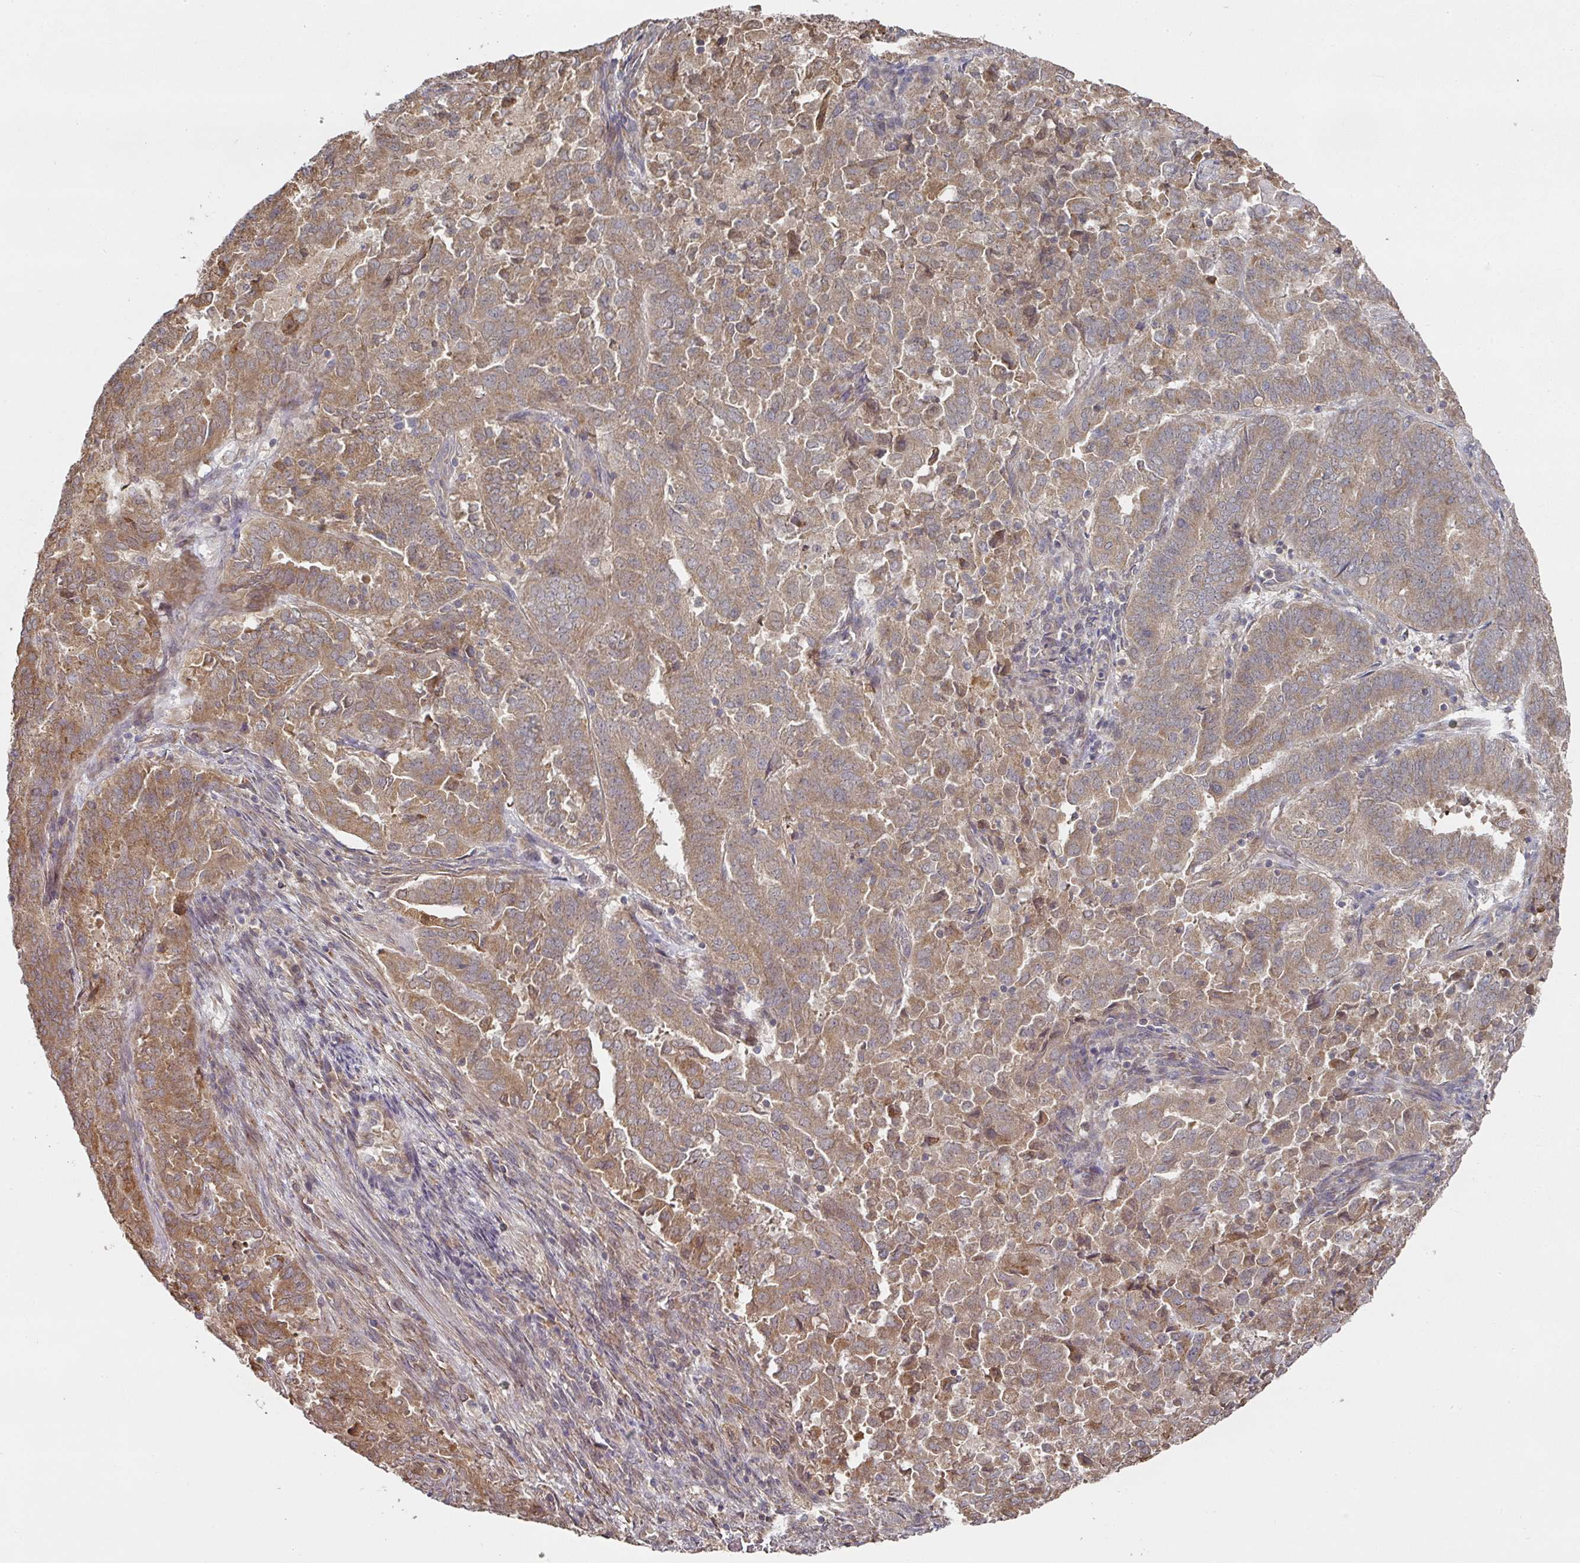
{"staining": {"intensity": "moderate", "quantity": "25%-75%", "location": "cytoplasmic/membranous"}, "tissue": "endometrial cancer", "cell_type": "Tumor cells", "image_type": "cancer", "snomed": [{"axis": "morphology", "description": "Adenocarcinoma, NOS"}, {"axis": "topography", "description": "Endometrium"}], "caption": "Protein analysis of endometrial adenocarcinoma tissue reveals moderate cytoplasmic/membranous expression in about 25%-75% of tumor cells.", "gene": "CEP95", "patient": {"sex": "female", "age": 72}}